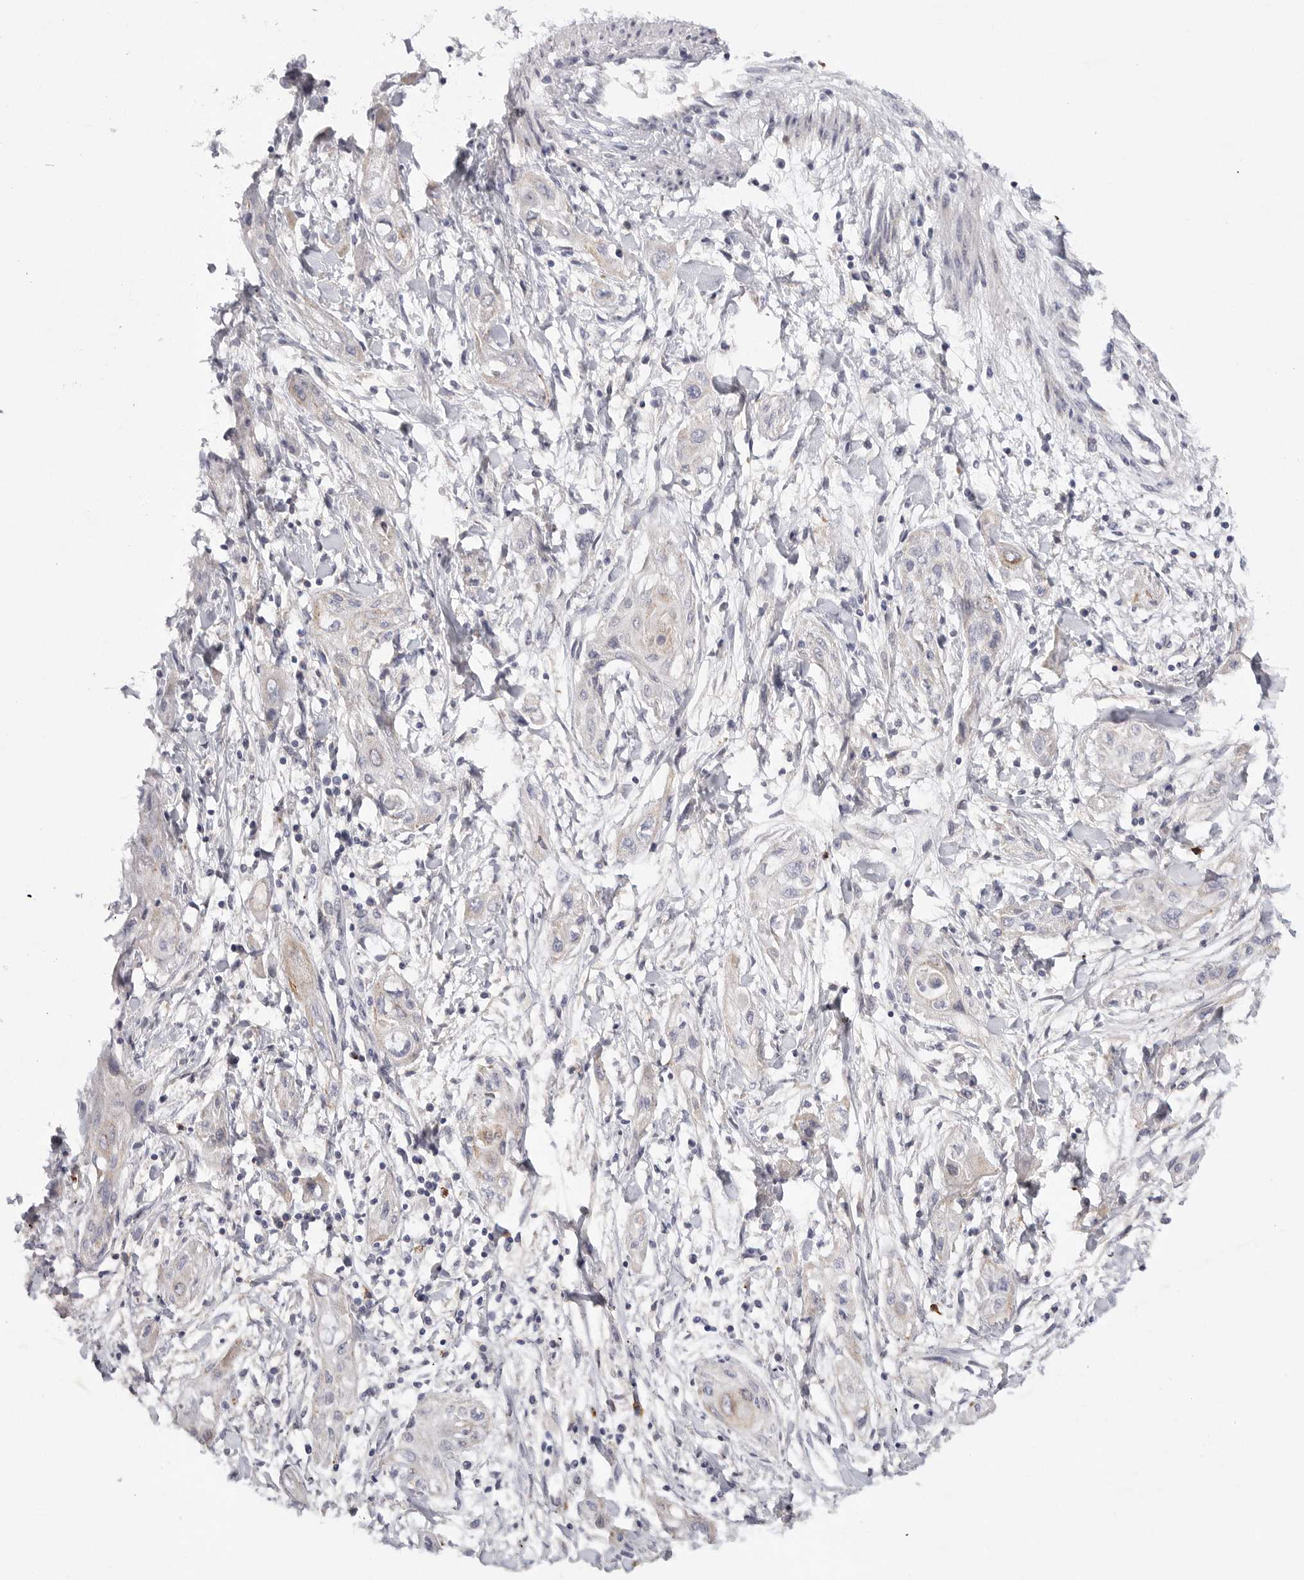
{"staining": {"intensity": "negative", "quantity": "none", "location": "none"}, "tissue": "lung cancer", "cell_type": "Tumor cells", "image_type": "cancer", "snomed": [{"axis": "morphology", "description": "Squamous cell carcinoma, NOS"}, {"axis": "topography", "description": "Lung"}], "caption": "Protein analysis of squamous cell carcinoma (lung) demonstrates no significant expression in tumor cells.", "gene": "ELP3", "patient": {"sex": "female", "age": 47}}